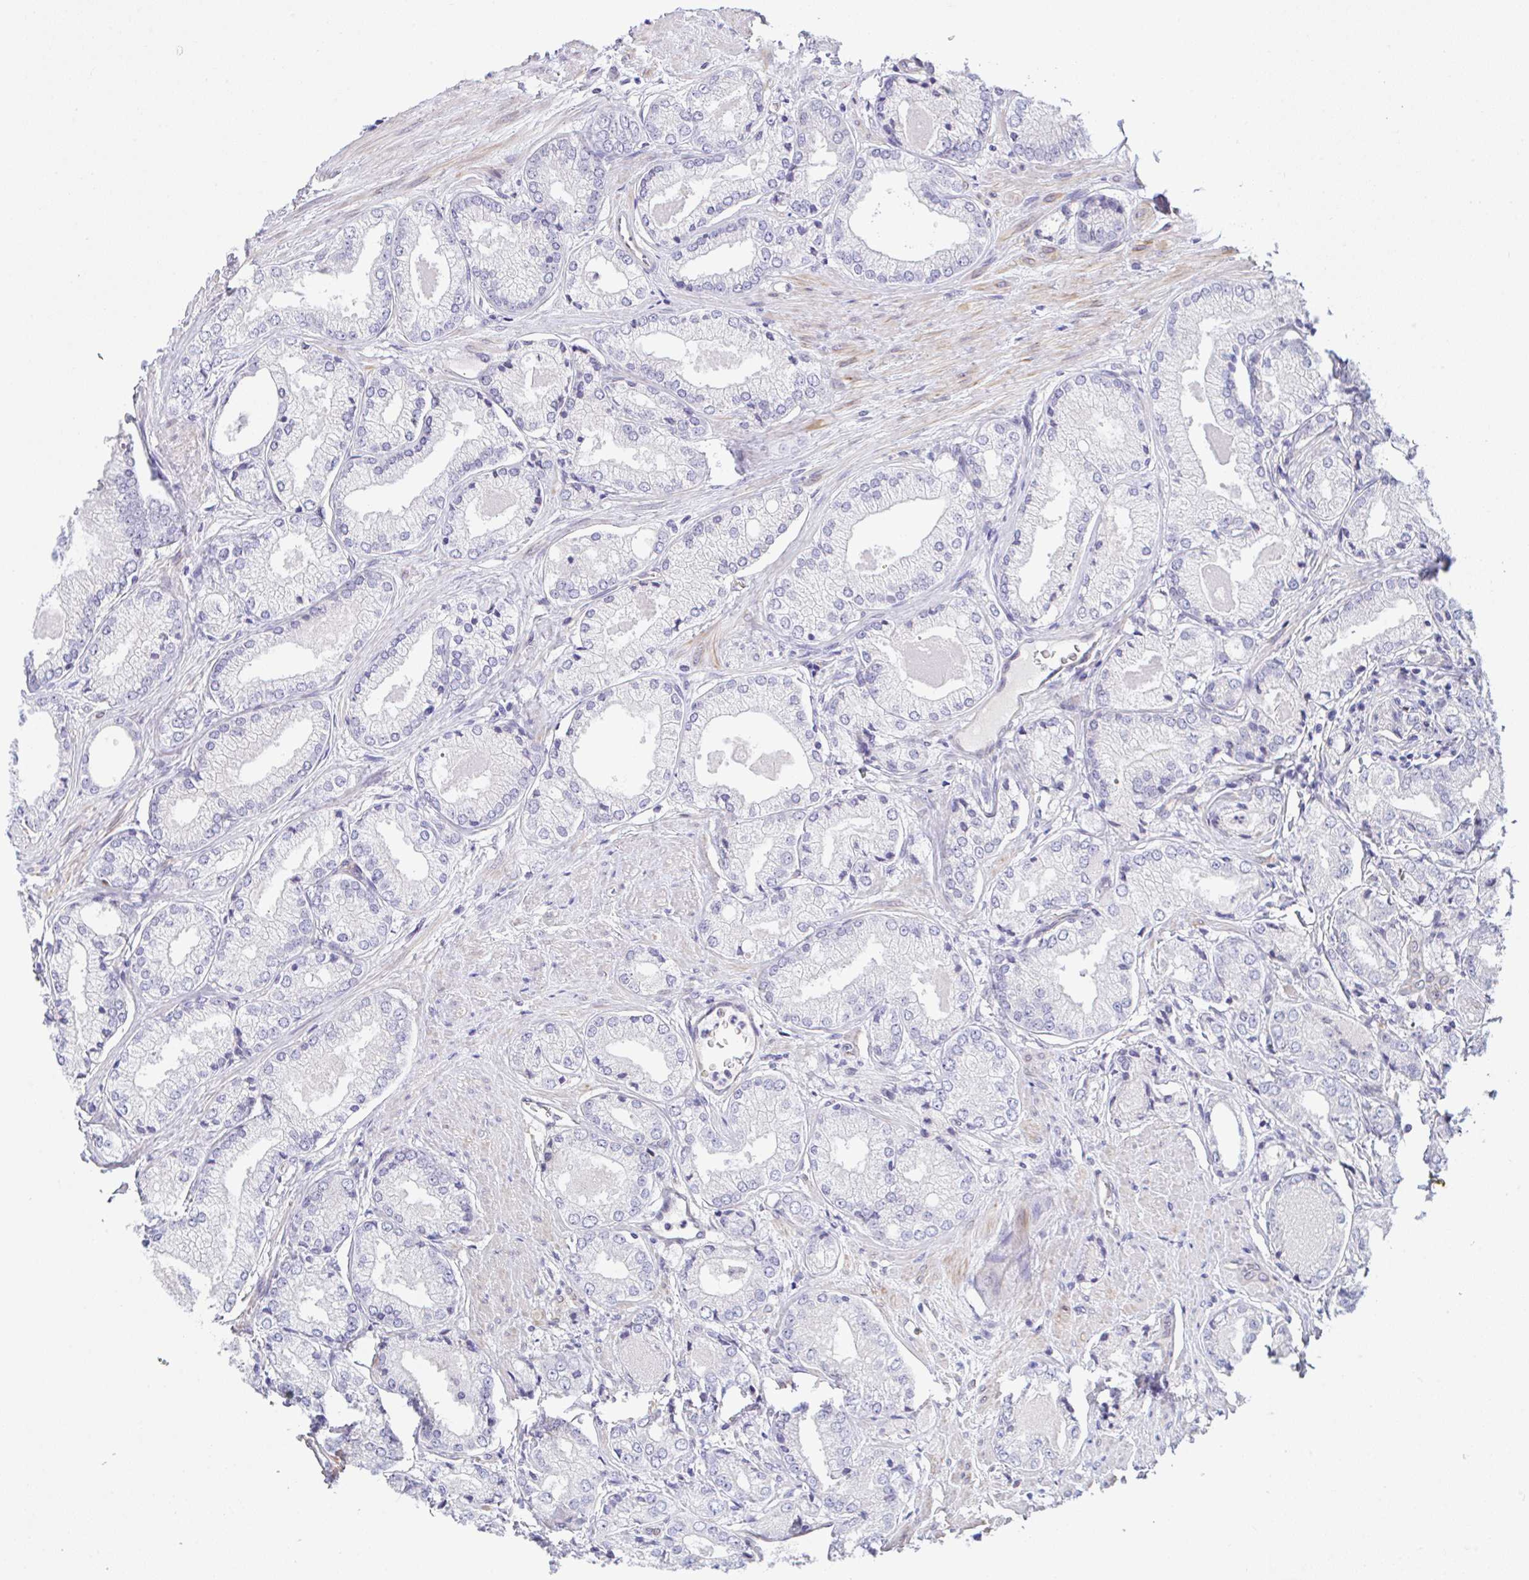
{"staining": {"intensity": "negative", "quantity": "none", "location": "none"}, "tissue": "prostate cancer", "cell_type": "Tumor cells", "image_type": "cancer", "snomed": [{"axis": "morphology", "description": "Adenocarcinoma, NOS"}, {"axis": "morphology", "description": "Adenocarcinoma, Low grade"}, {"axis": "topography", "description": "Prostate"}], "caption": "Prostate low-grade adenocarcinoma was stained to show a protein in brown. There is no significant staining in tumor cells.", "gene": "ZBED3", "patient": {"sex": "male", "age": 68}}